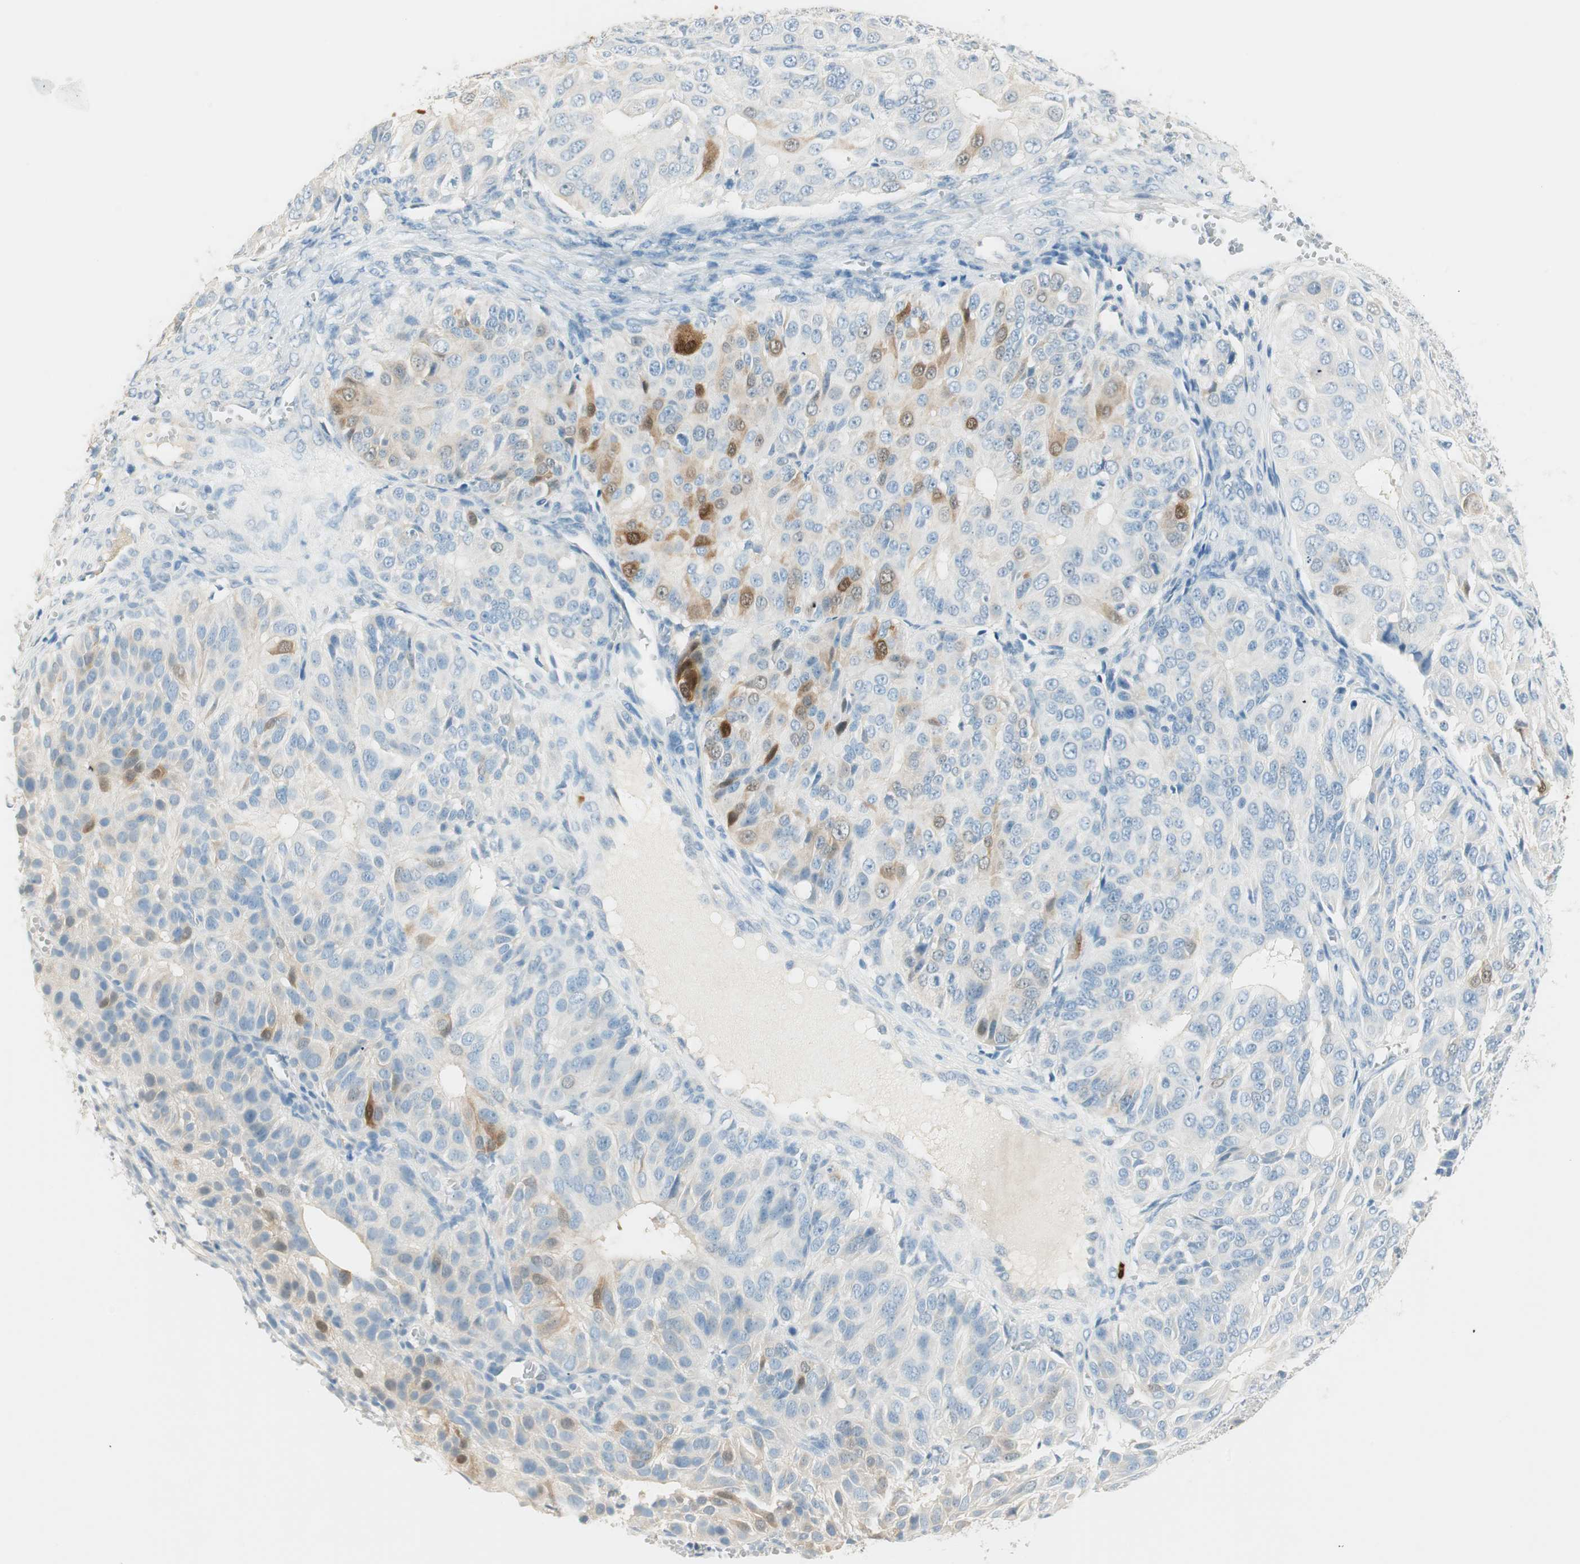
{"staining": {"intensity": "strong", "quantity": "<25%", "location": "cytoplasmic/membranous,nuclear"}, "tissue": "ovarian cancer", "cell_type": "Tumor cells", "image_type": "cancer", "snomed": [{"axis": "morphology", "description": "Carcinoma, endometroid"}, {"axis": "topography", "description": "Ovary"}], "caption": "This histopathology image displays immunohistochemistry staining of human ovarian endometroid carcinoma, with medium strong cytoplasmic/membranous and nuclear expression in about <25% of tumor cells.", "gene": "HPGD", "patient": {"sex": "female", "age": 51}}